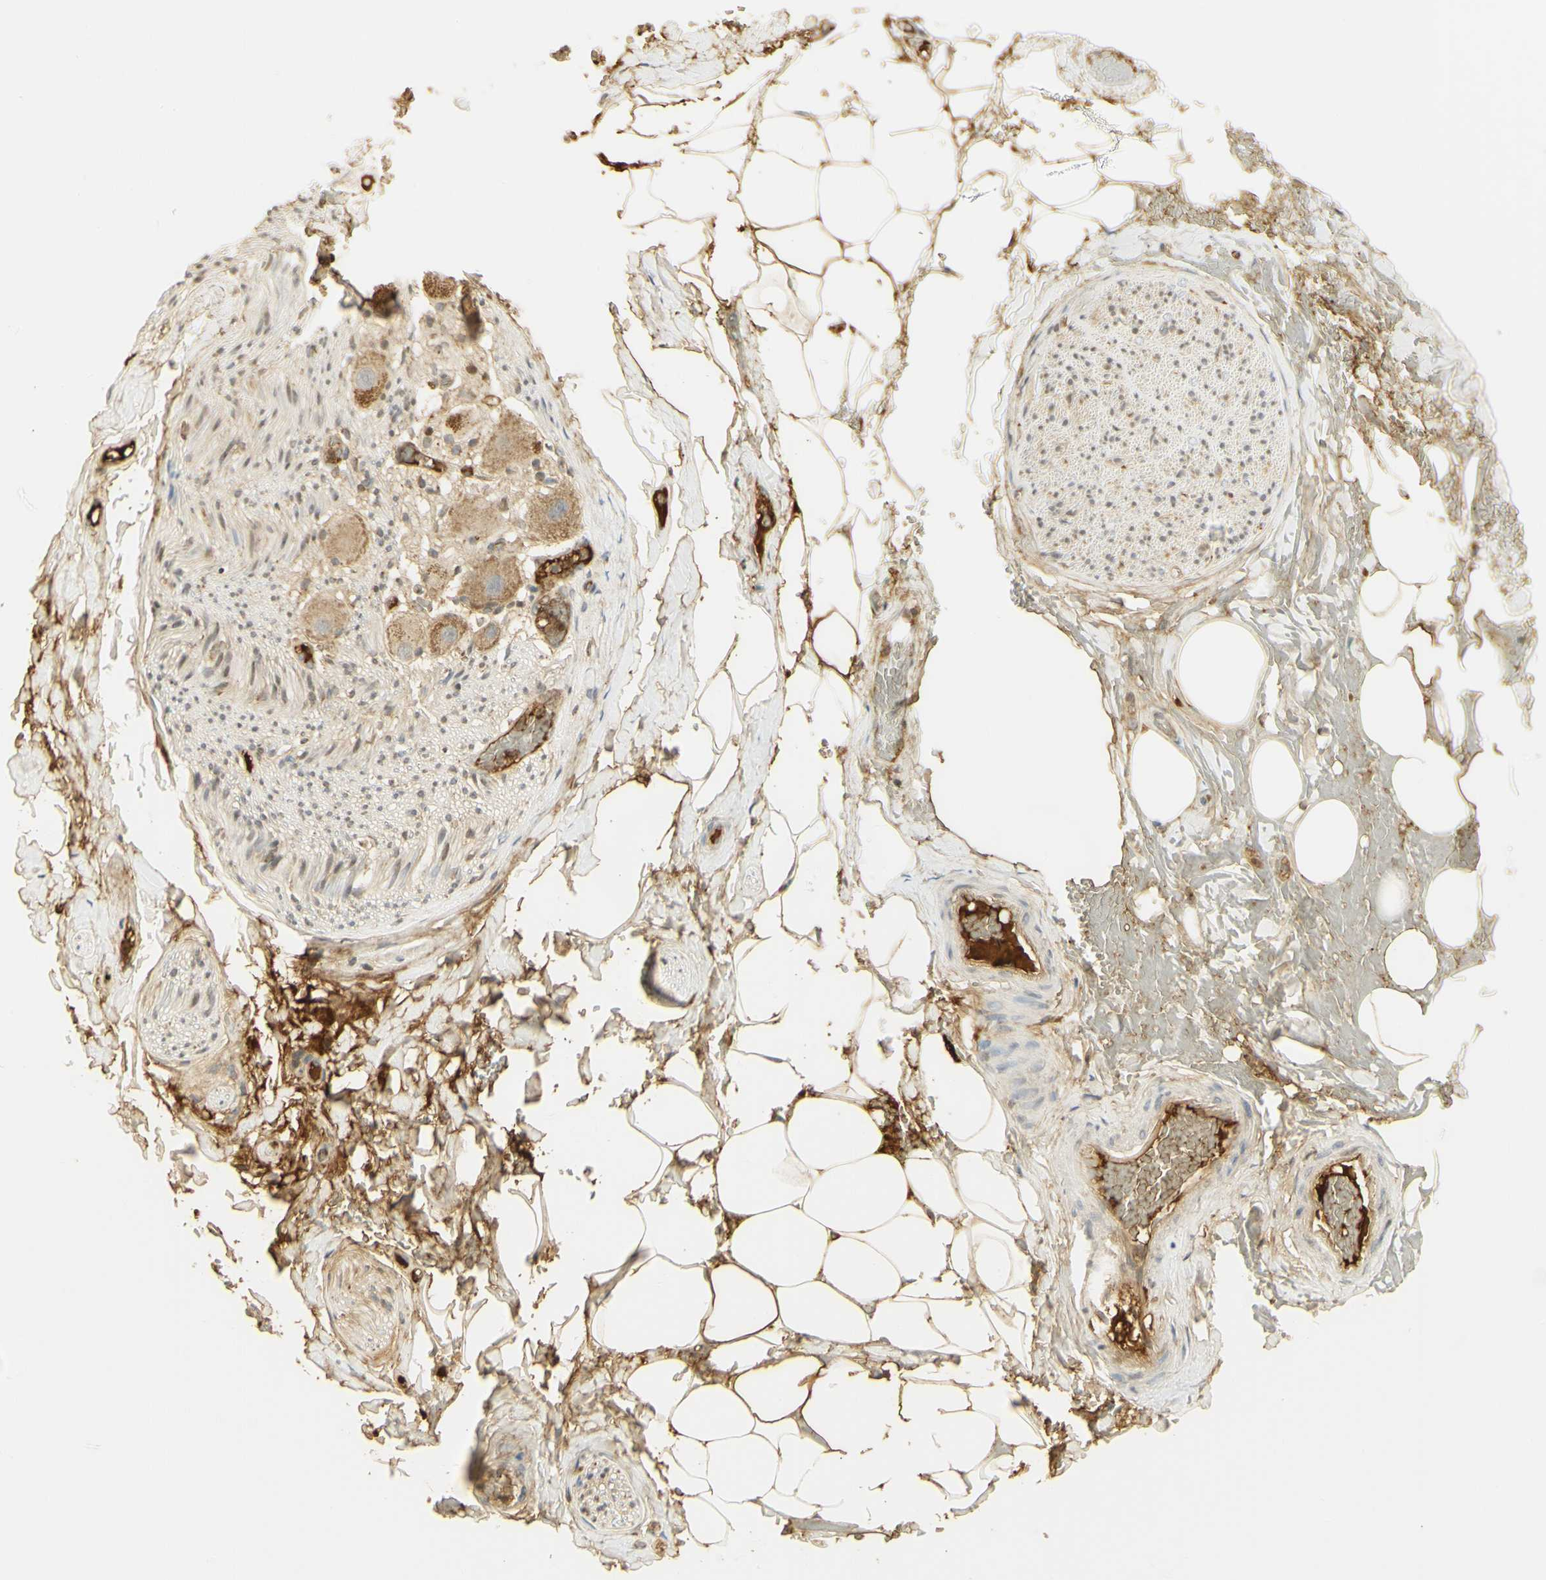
{"staining": {"intensity": "moderate", "quantity": "25%-75%", "location": "cytoplasmic/membranous"}, "tissue": "adipose tissue", "cell_type": "Adipocytes", "image_type": "normal", "snomed": [{"axis": "morphology", "description": "Normal tissue, NOS"}, {"axis": "topography", "description": "Peripheral nerve tissue"}], "caption": "Immunohistochemistry (IHC) histopathology image of normal adipose tissue: human adipose tissue stained using immunohistochemistry reveals medium levels of moderate protein expression localized specifically in the cytoplasmic/membranous of adipocytes, appearing as a cytoplasmic/membranous brown color.", "gene": "KIF11", "patient": {"sex": "male", "age": 70}}